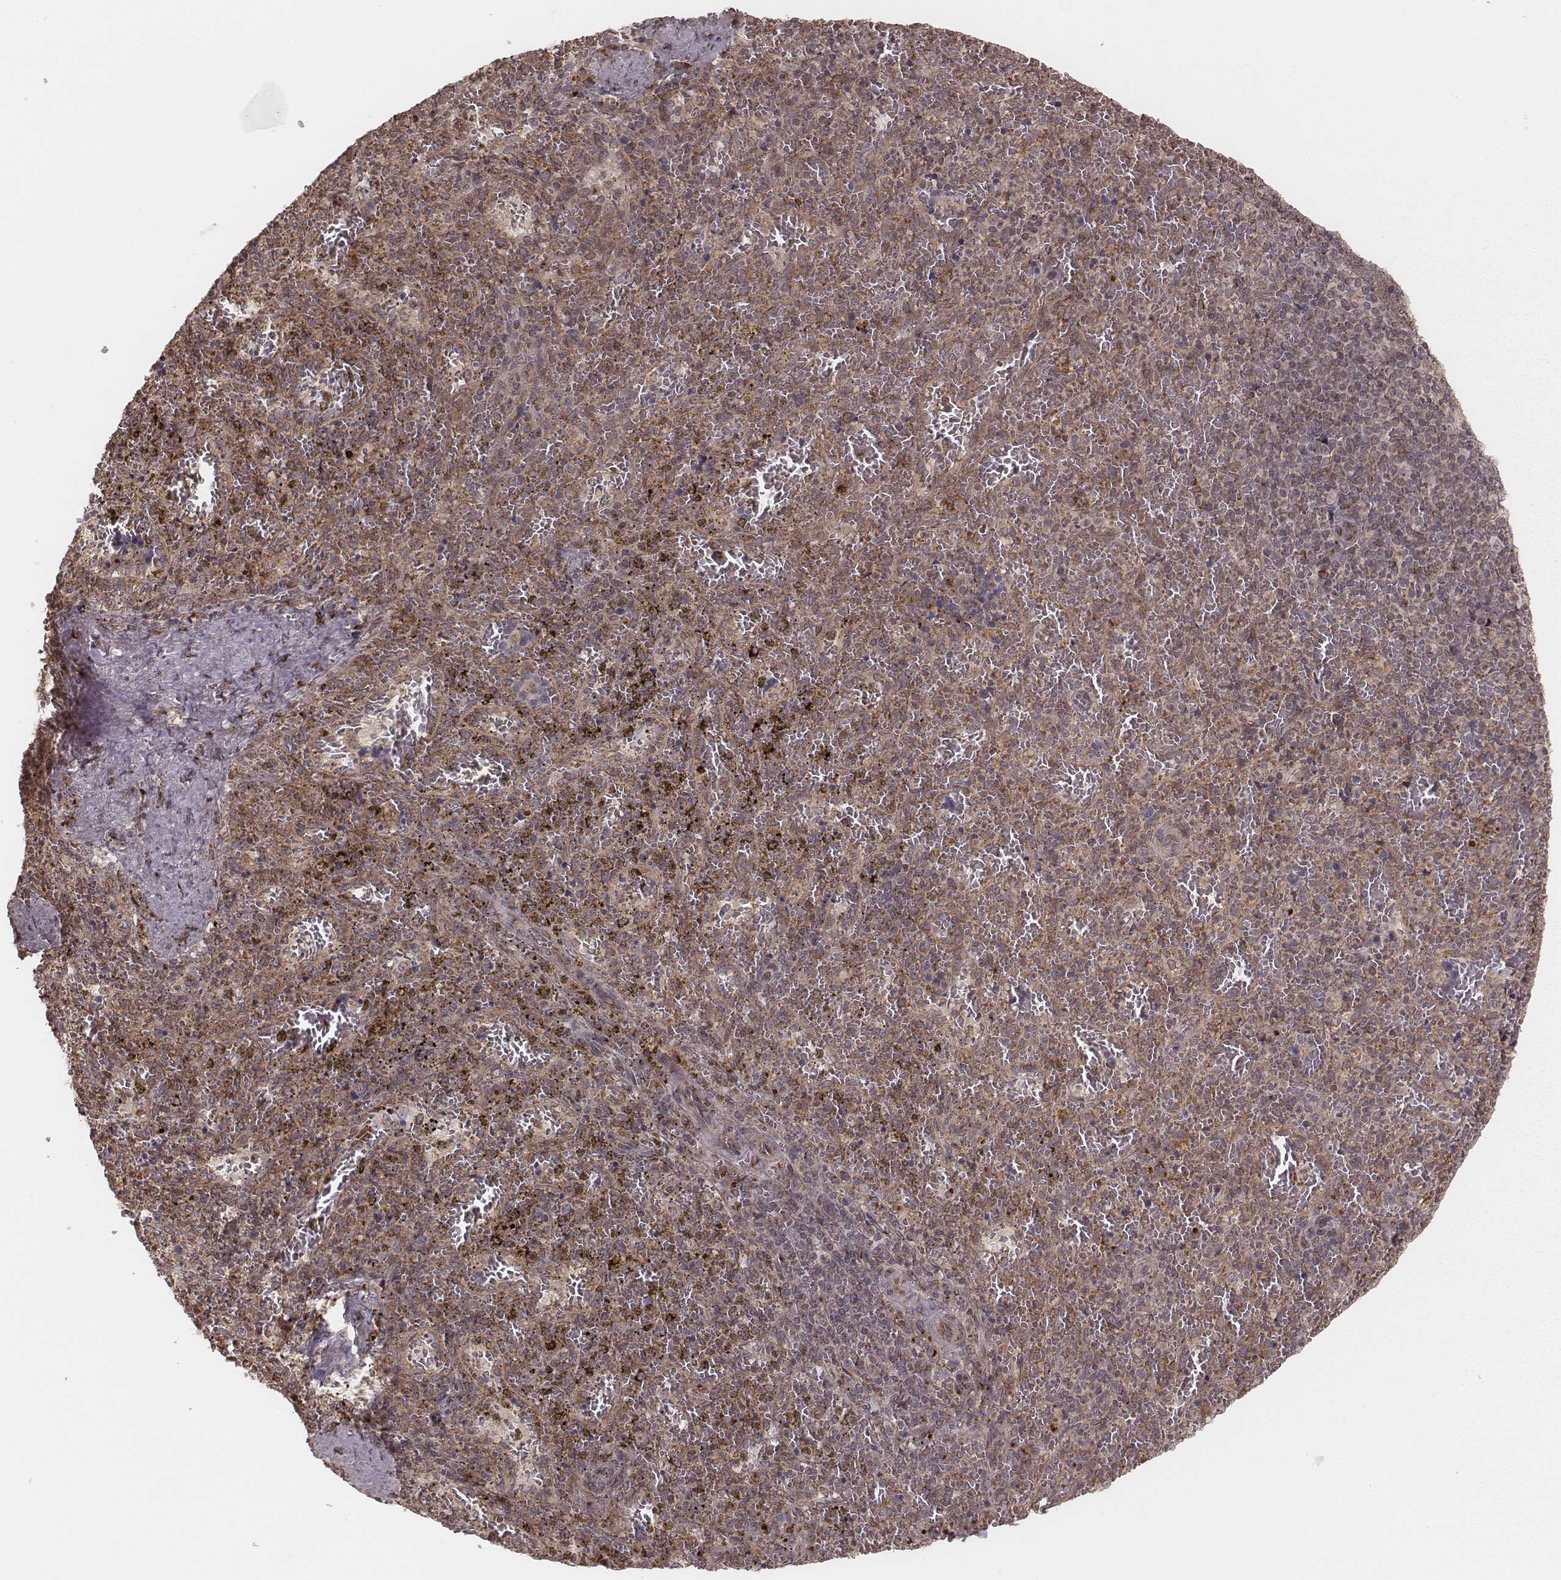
{"staining": {"intensity": "moderate", "quantity": ">75%", "location": "cytoplasmic/membranous"}, "tissue": "spleen", "cell_type": "Cells in red pulp", "image_type": "normal", "snomed": [{"axis": "morphology", "description": "Normal tissue, NOS"}, {"axis": "topography", "description": "Spleen"}], "caption": "This micrograph demonstrates immunohistochemistry (IHC) staining of benign human spleen, with medium moderate cytoplasmic/membranous expression in about >75% of cells in red pulp.", "gene": "MYO19", "patient": {"sex": "female", "age": 50}}